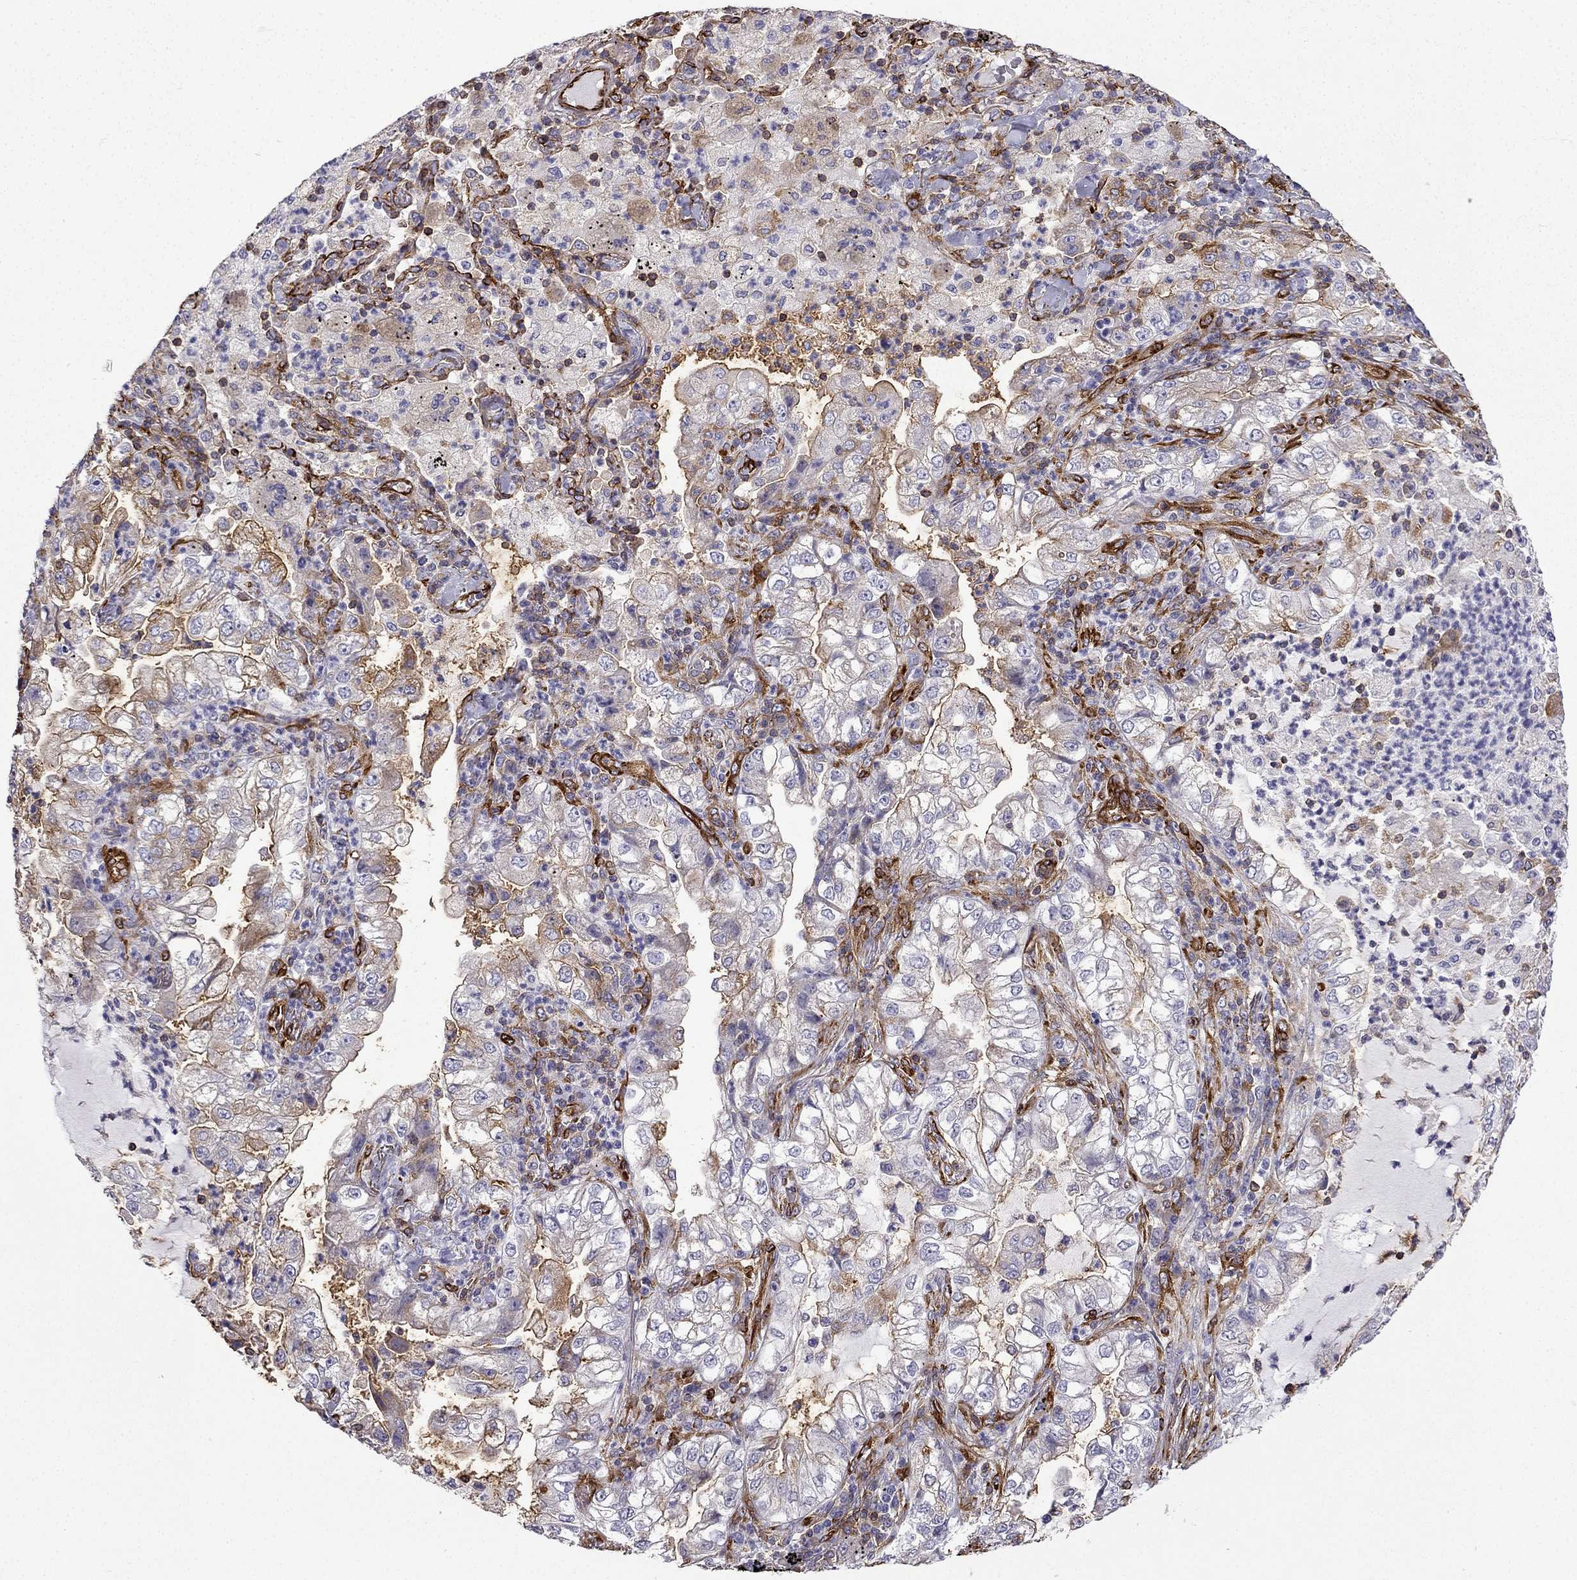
{"staining": {"intensity": "moderate", "quantity": "<25%", "location": "cytoplasmic/membranous"}, "tissue": "lung cancer", "cell_type": "Tumor cells", "image_type": "cancer", "snomed": [{"axis": "morphology", "description": "Adenocarcinoma, NOS"}, {"axis": "topography", "description": "Lung"}], "caption": "This is an image of IHC staining of lung cancer, which shows moderate expression in the cytoplasmic/membranous of tumor cells.", "gene": "MAP4", "patient": {"sex": "female", "age": 73}}